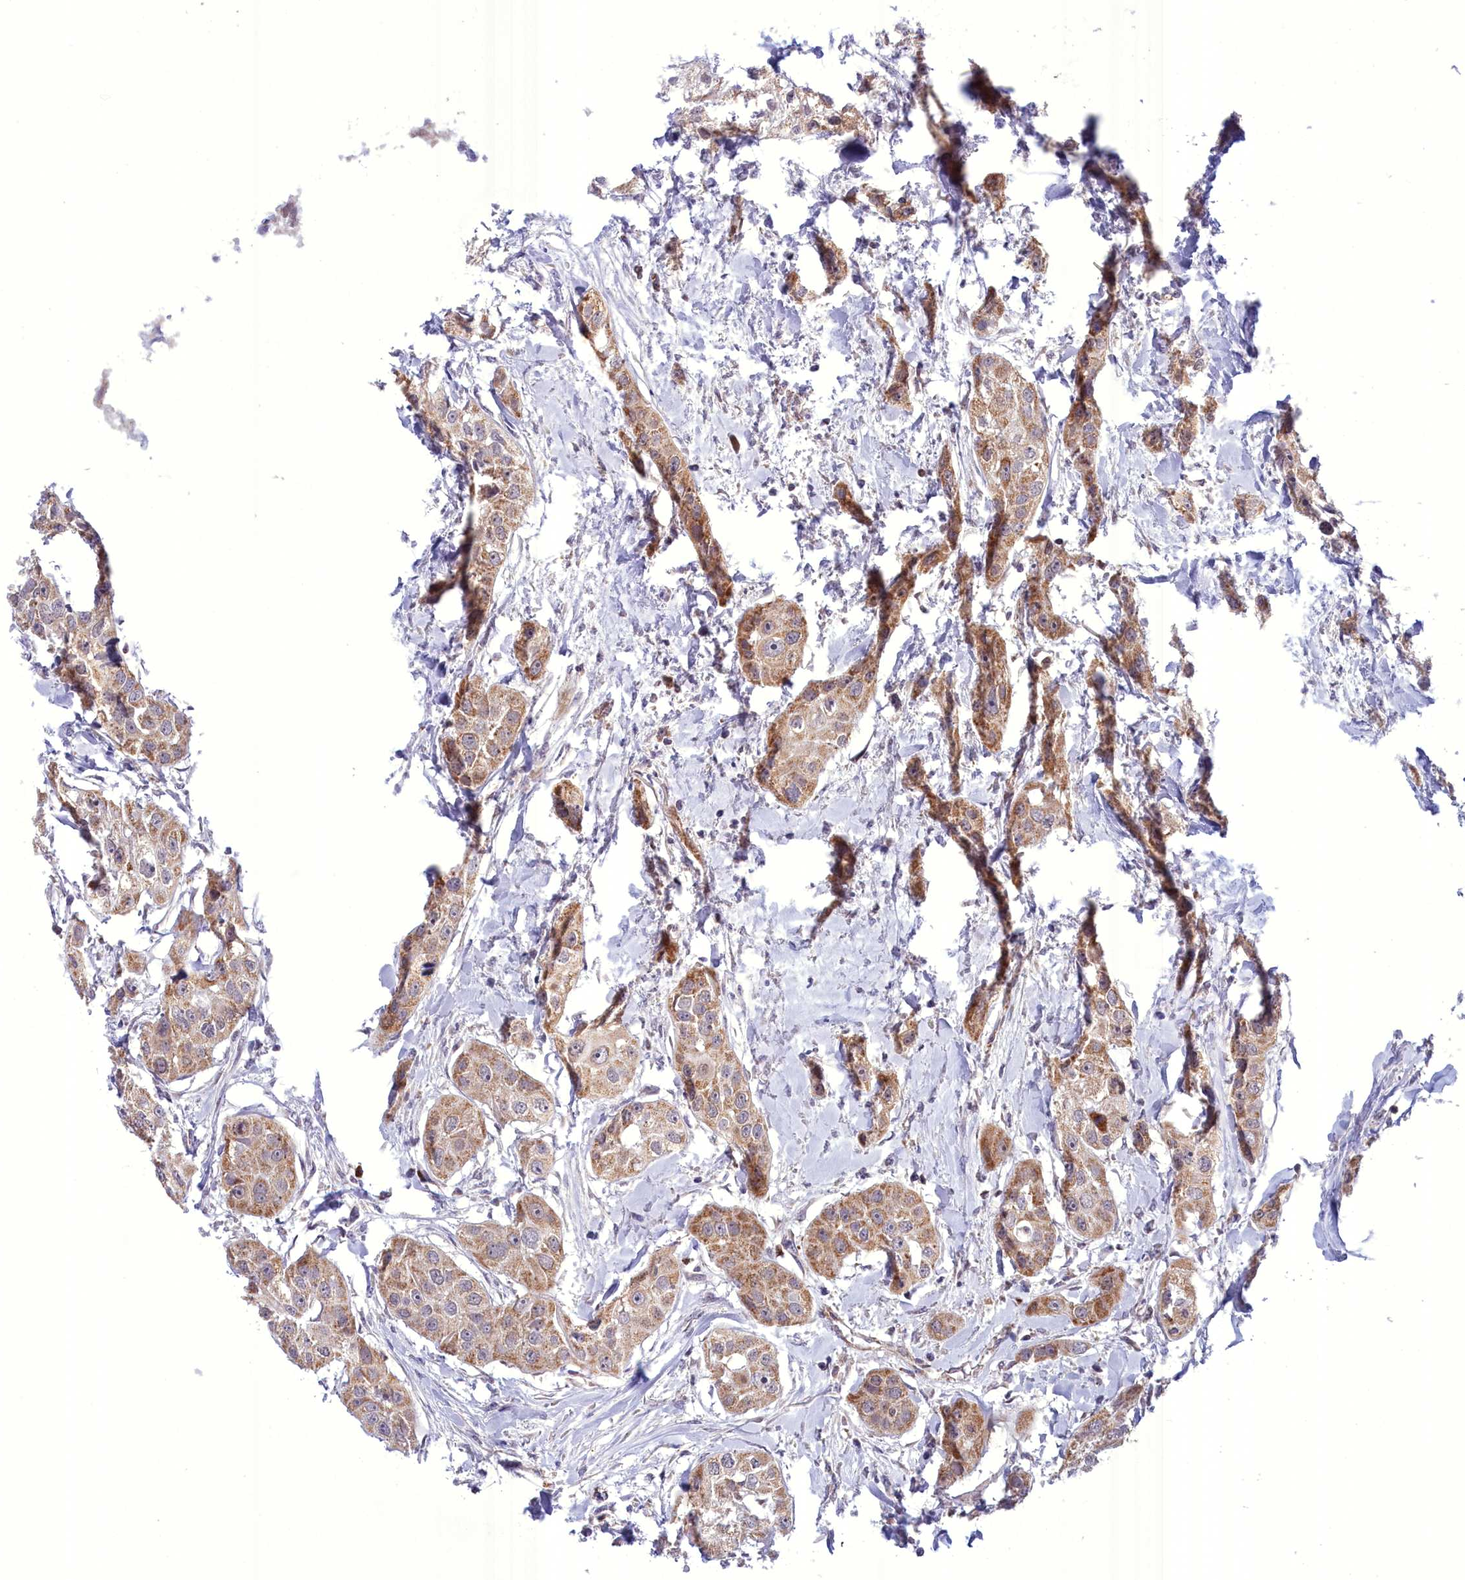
{"staining": {"intensity": "moderate", "quantity": ">75%", "location": "cytoplasmic/membranous"}, "tissue": "head and neck cancer", "cell_type": "Tumor cells", "image_type": "cancer", "snomed": [{"axis": "morphology", "description": "Normal tissue, NOS"}, {"axis": "morphology", "description": "Squamous cell carcinoma, NOS"}, {"axis": "topography", "description": "Skeletal muscle"}, {"axis": "topography", "description": "Head-Neck"}], "caption": "Head and neck cancer stained with DAB immunohistochemistry (IHC) displays medium levels of moderate cytoplasmic/membranous positivity in about >75% of tumor cells. (DAB (3,3'-diaminobenzidine) IHC with brightfield microscopy, high magnification).", "gene": "FAM149B1", "patient": {"sex": "male", "age": 51}}